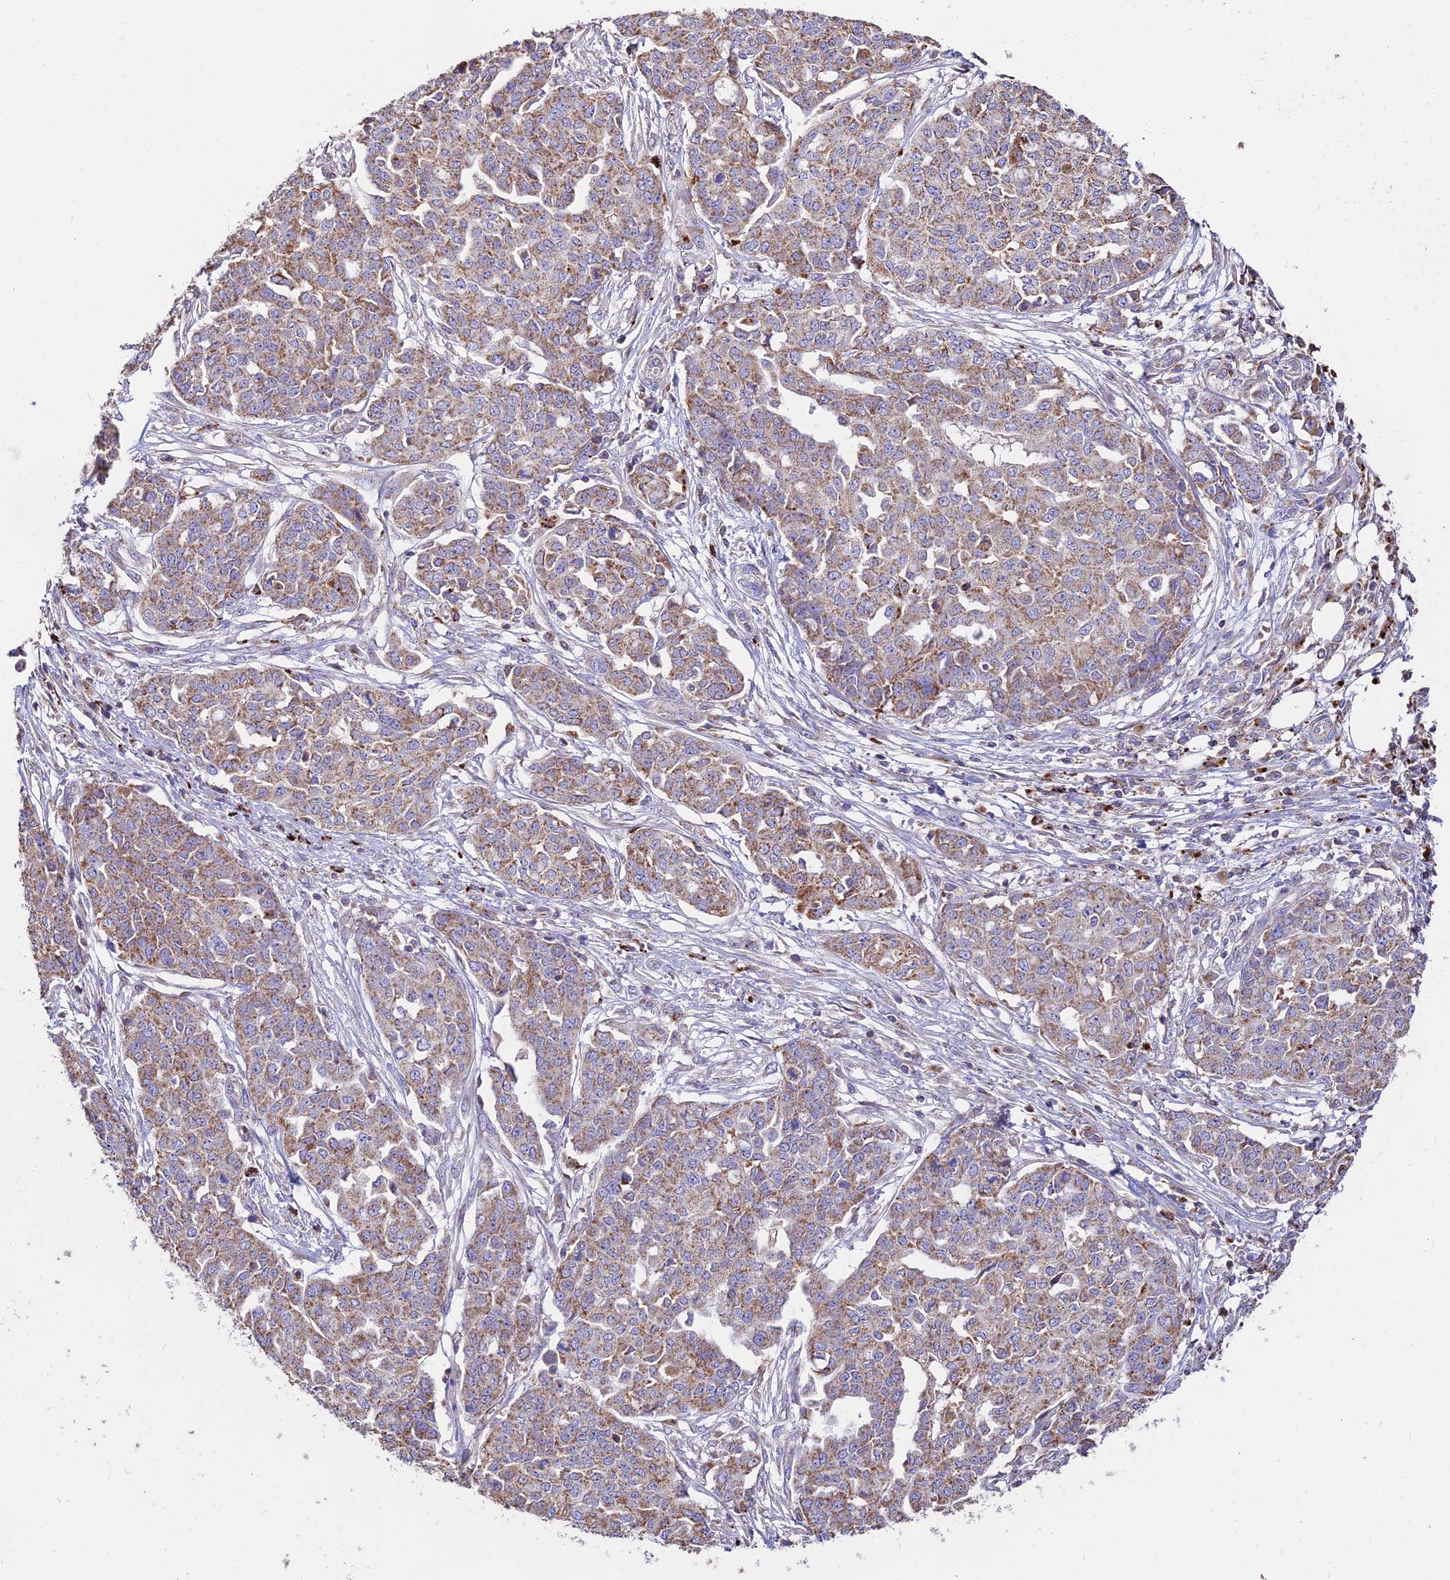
{"staining": {"intensity": "moderate", "quantity": ">75%", "location": "cytoplasmic/membranous"}, "tissue": "ovarian cancer", "cell_type": "Tumor cells", "image_type": "cancer", "snomed": [{"axis": "morphology", "description": "Cystadenocarcinoma, serous, NOS"}, {"axis": "topography", "description": "Soft tissue"}, {"axis": "topography", "description": "Ovary"}], "caption": "Moderate cytoplasmic/membranous protein positivity is identified in about >75% of tumor cells in serous cystadenocarcinoma (ovarian).", "gene": "PNLIPRP3", "patient": {"sex": "female", "age": 57}}